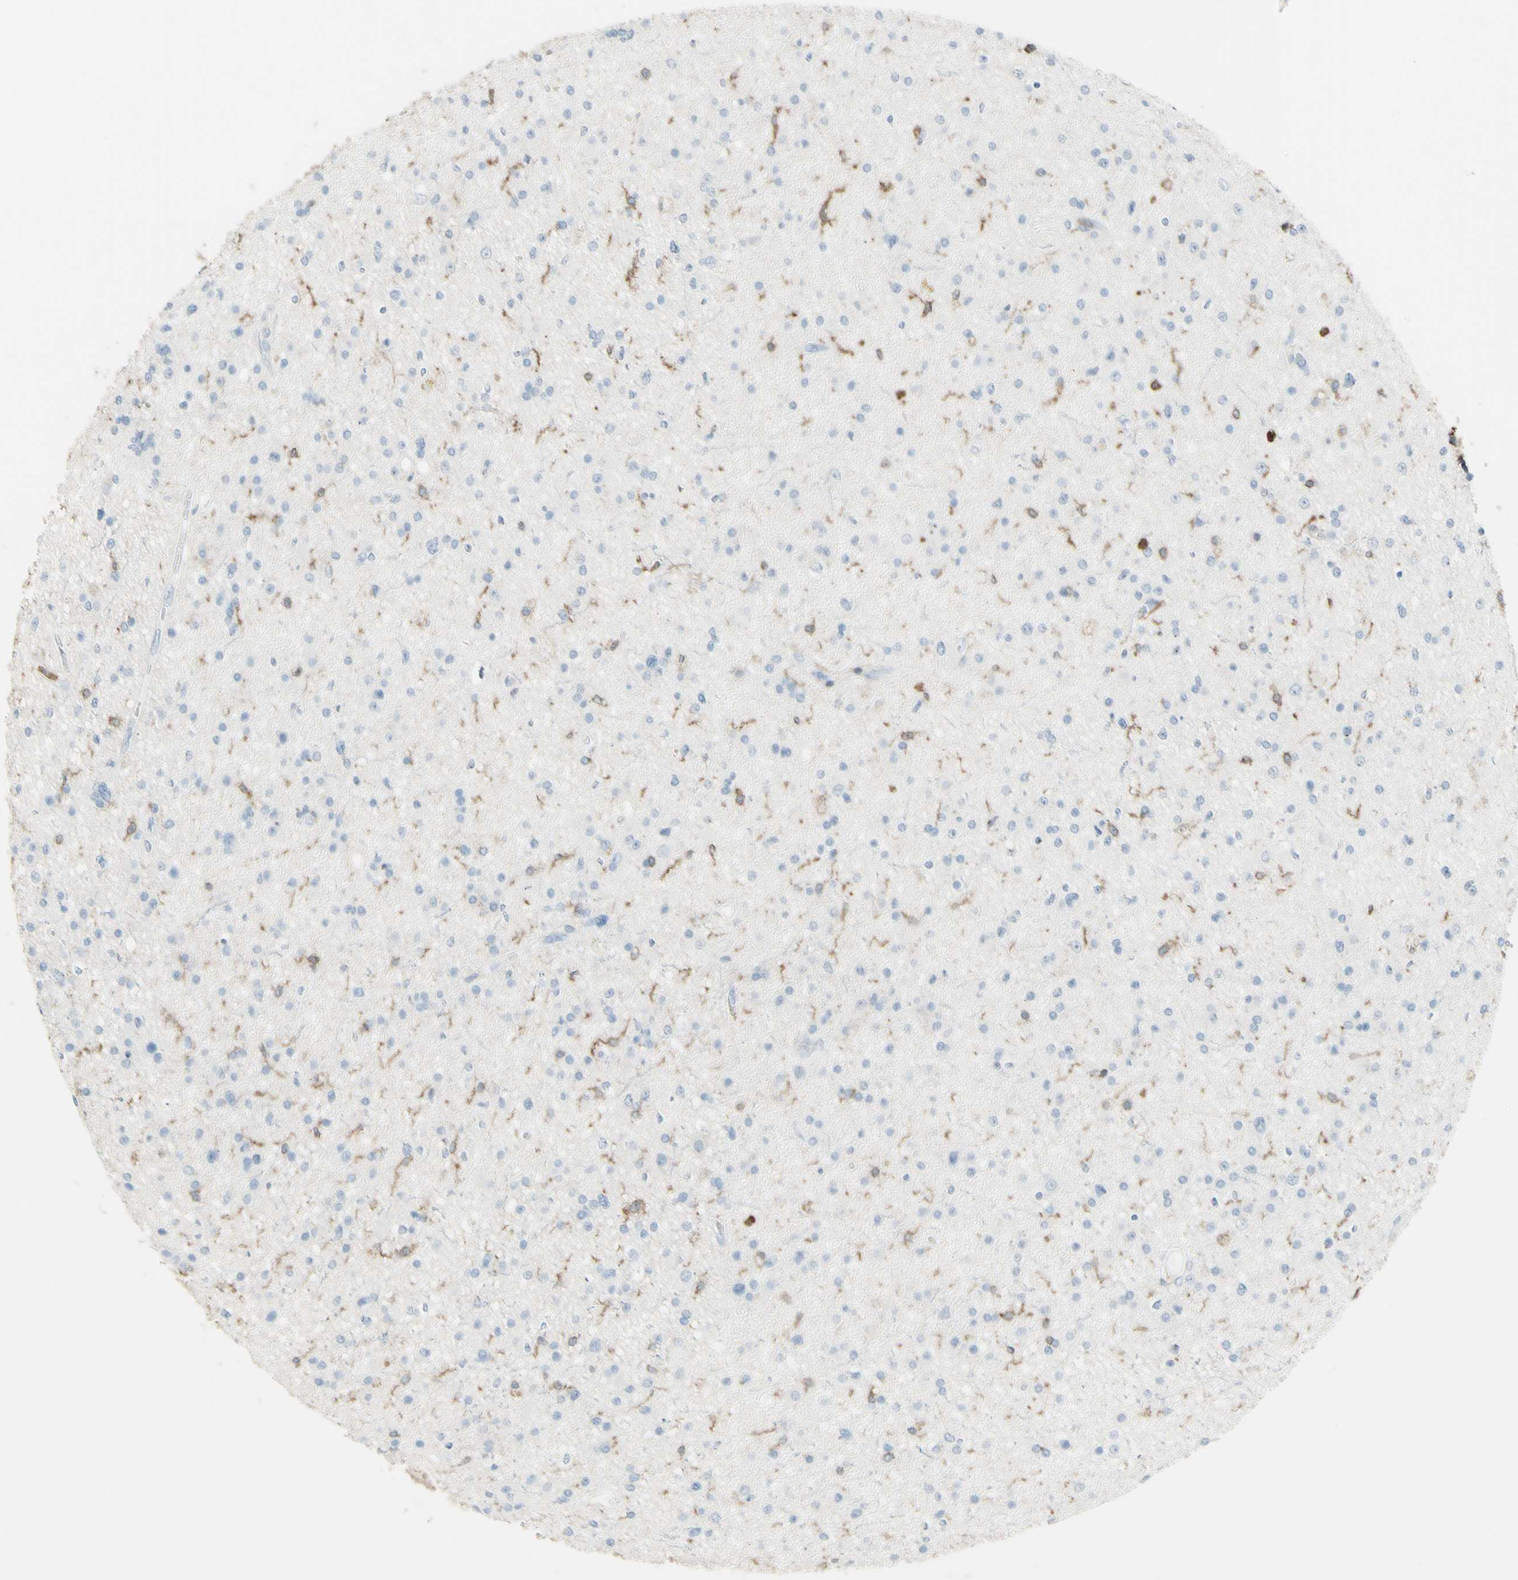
{"staining": {"intensity": "weak", "quantity": "<25%", "location": "cytoplasmic/membranous"}, "tissue": "glioma", "cell_type": "Tumor cells", "image_type": "cancer", "snomed": [{"axis": "morphology", "description": "Glioma, malignant, High grade"}, {"axis": "topography", "description": "Brain"}], "caption": "Histopathology image shows no protein positivity in tumor cells of malignant high-grade glioma tissue.", "gene": "NRG1", "patient": {"sex": "male", "age": 33}}